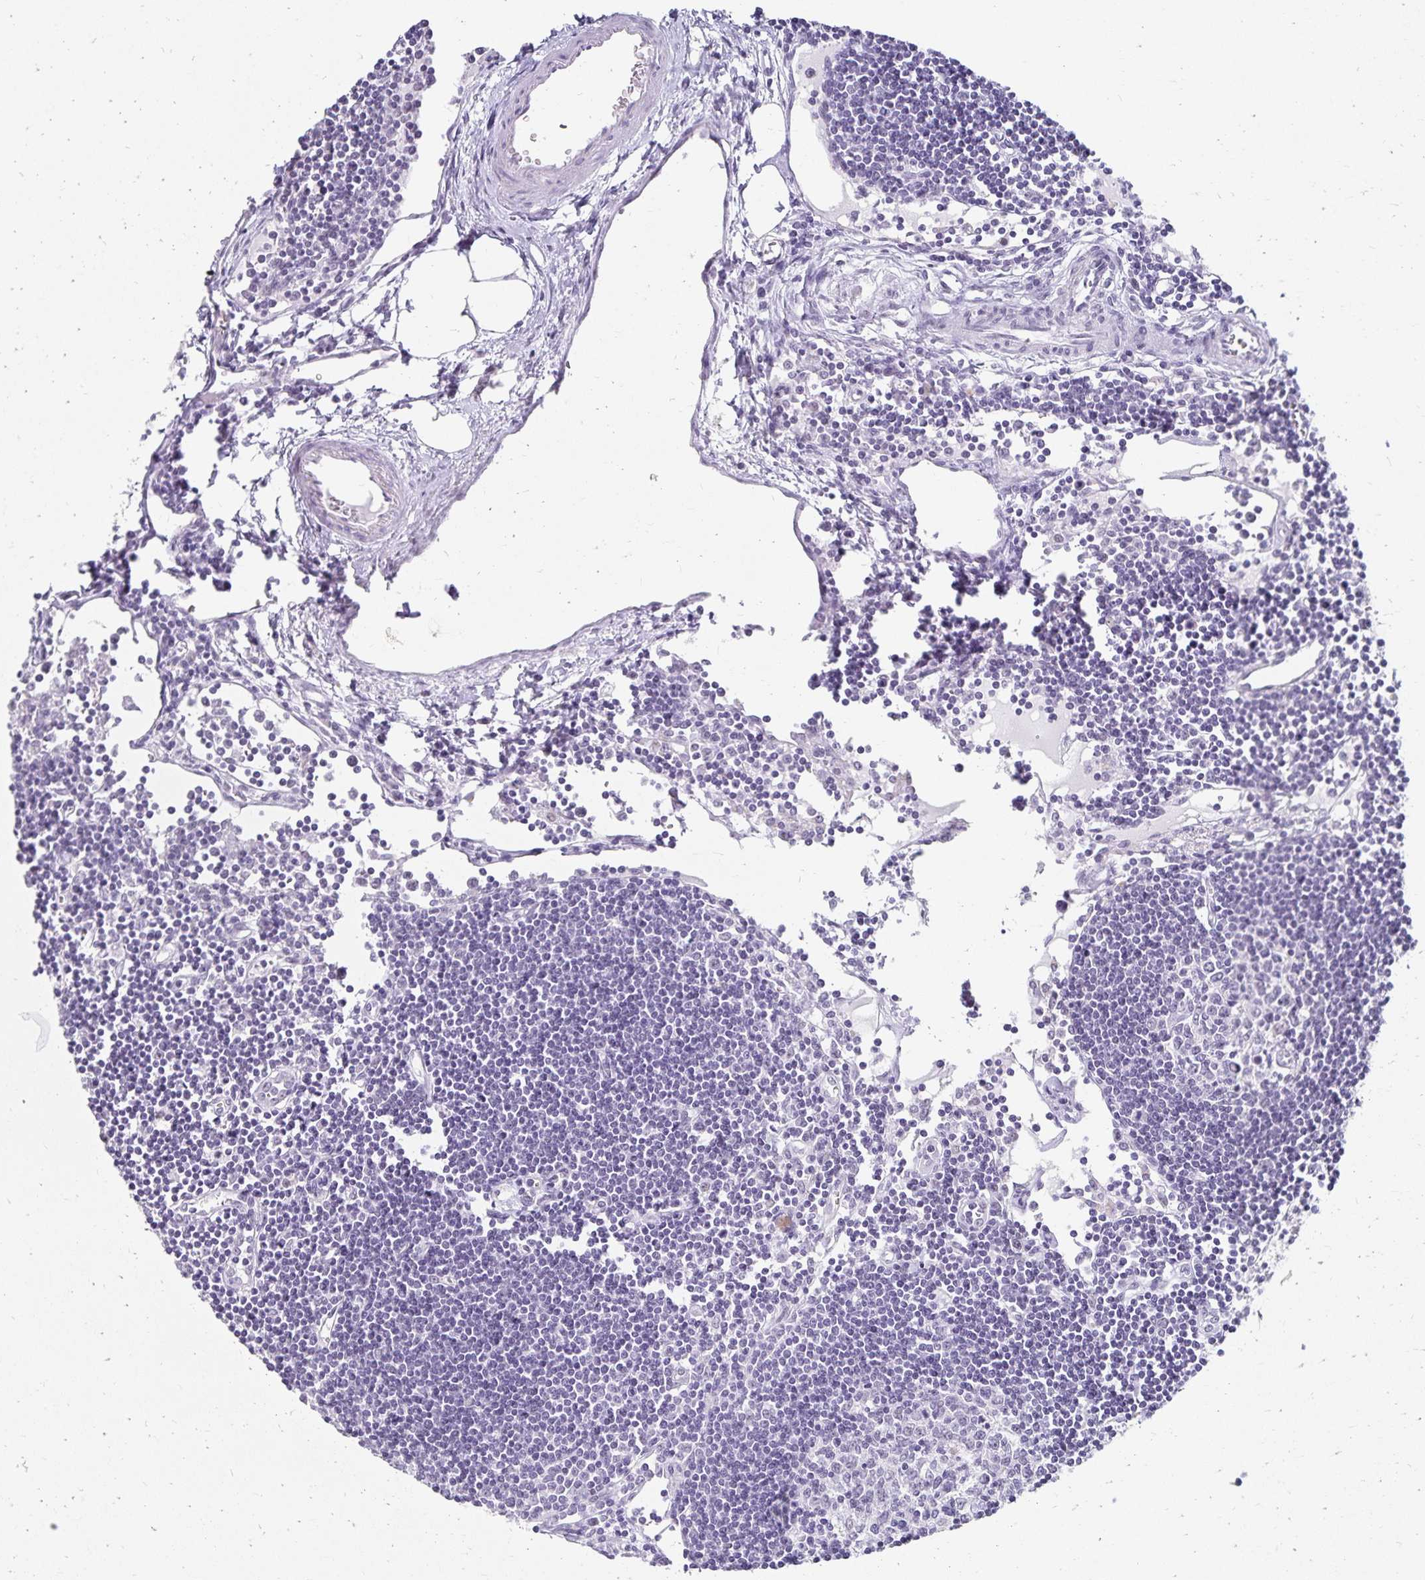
{"staining": {"intensity": "negative", "quantity": "none", "location": "none"}, "tissue": "lymph node", "cell_type": "Germinal center cells", "image_type": "normal", "snomed": [{"axis": "morphology", "description": "Normal tissue, NOS"}, {"axis": "topography", "description": "Lymph node"}], "caption": "Germinal center cells show no significant protein expression in normal lymph node.", "gene": "C20orf85", "patient": {"sex": "female", "age": 65}}